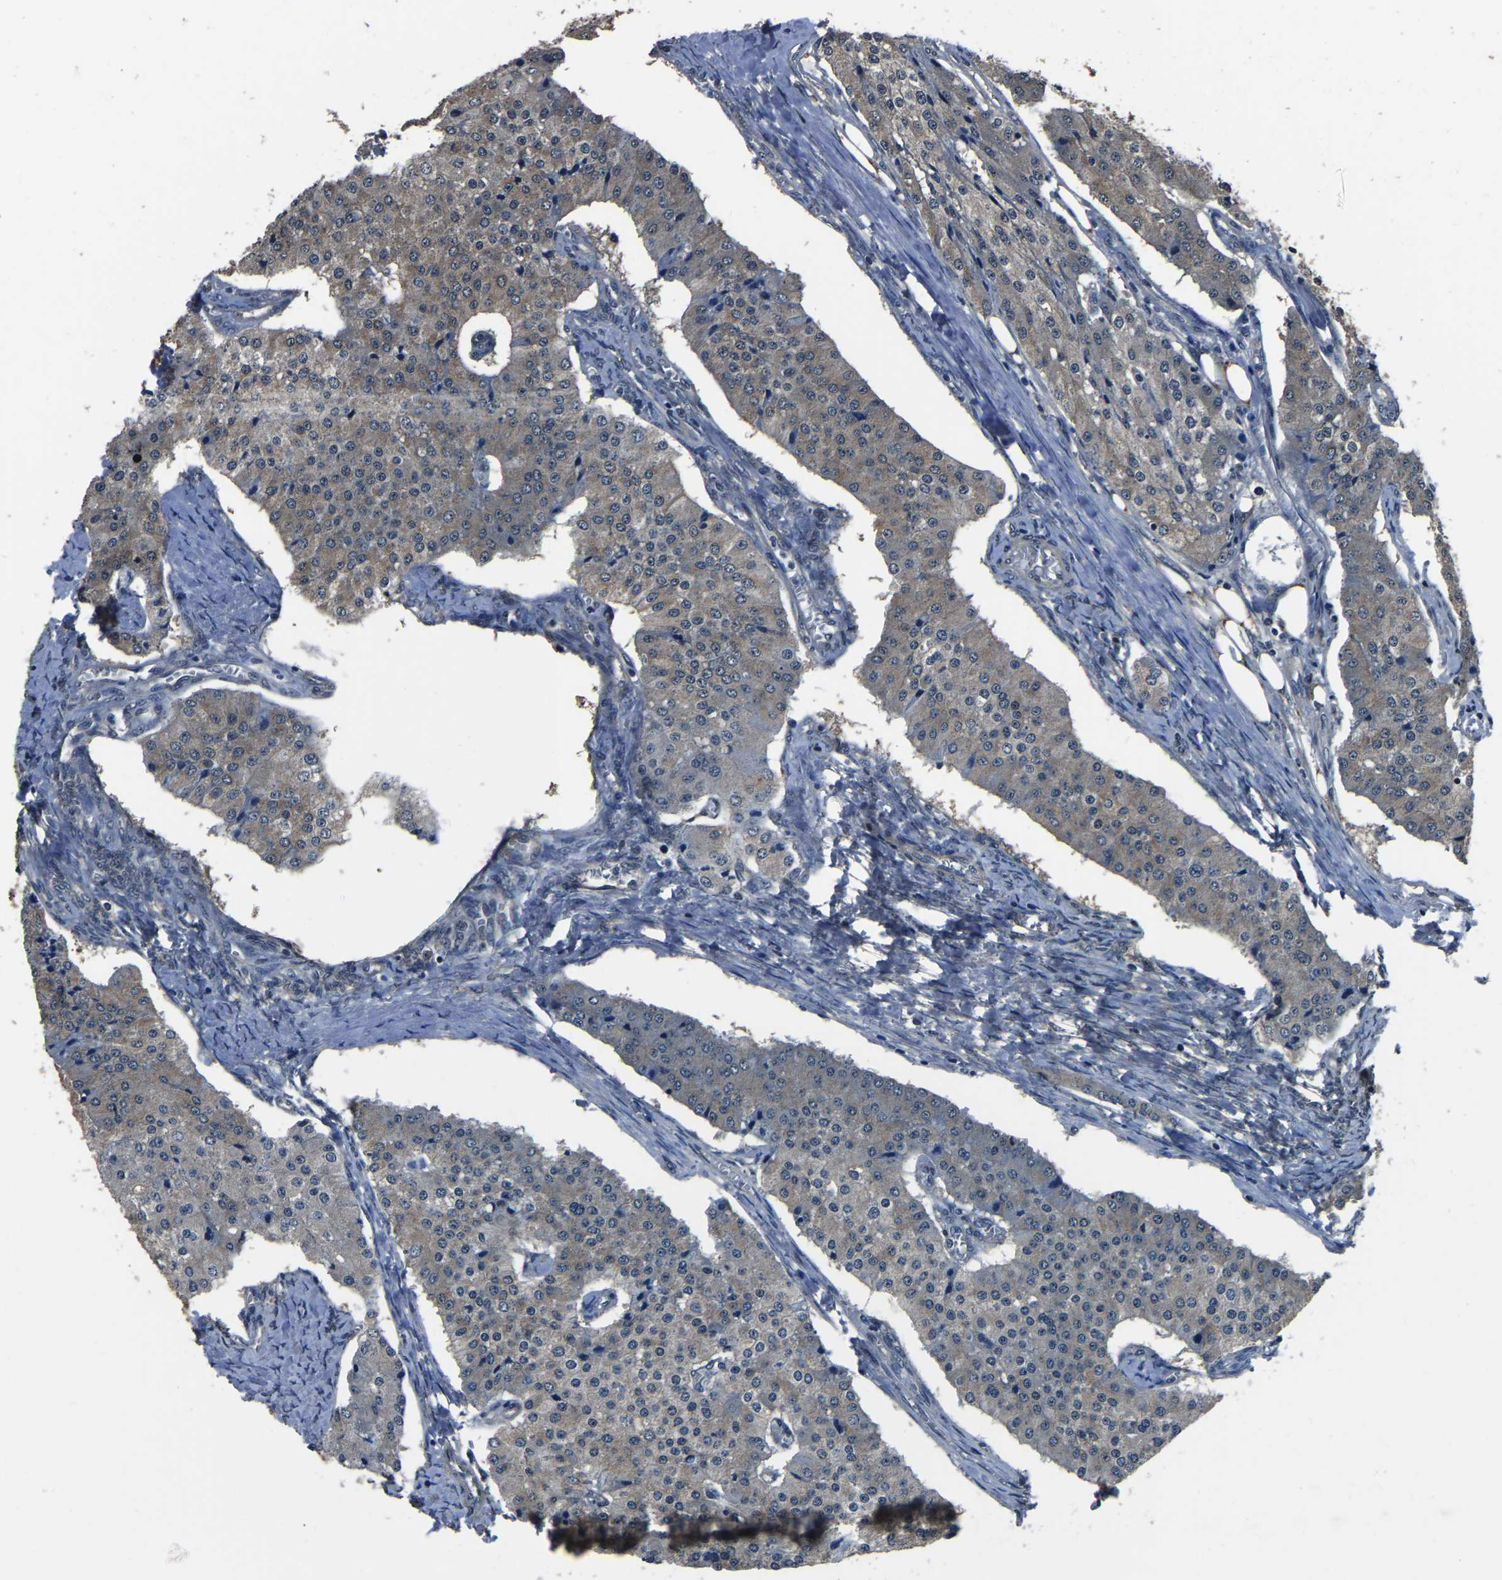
{"staining": {"intensity": "weak", "quantity": "25%-75%", "location": "cytoplasmic/membranous"}, "tissue": "carcinoid", "cell_type": "Tumor cells", "image_type": "cancer", "snomed": [{"axis": "morphology", "description": "Carcinoid, malignant, NOS"}, {"axis": "topography", "description": "Colon"}], "caption": "High-magnification brightfield microscopy of carcinoid stained with DAB (brown) and counterstained with hematoxylin (blue). tumor cells exhibit weak cytoplasmic/membranous positivity is seen in about25%-75% of cells.", "gene": "ANKIB1", "patient": {"sex": "female", "age": 52}}